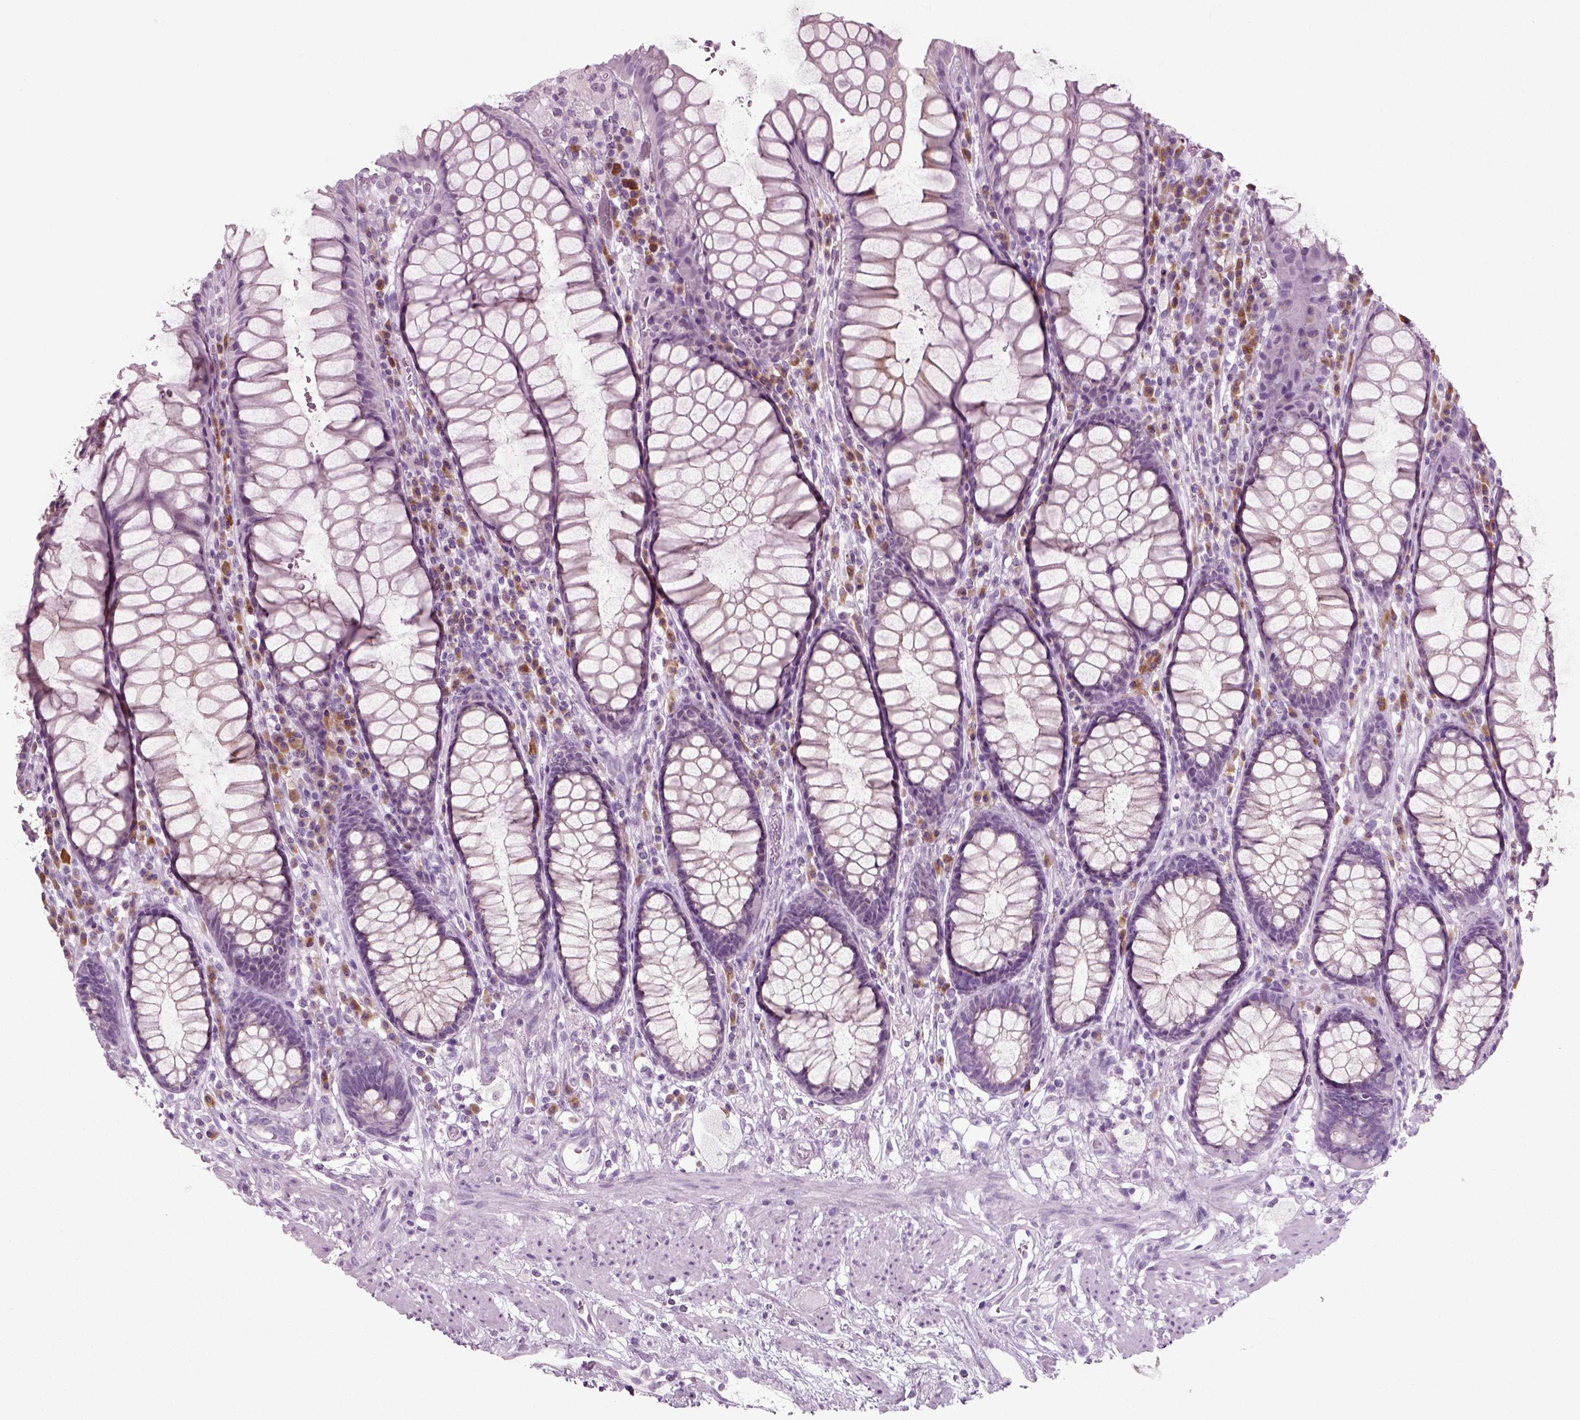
{"staining": {"intensity": "negative", "quantity": "none", "location": "none"}, "tissue": "rectum", "cell_type": "Glandular cells", "image_type": "normal", "snomed": [{"axis": "morphology", "description": "Normal tissue, NOS"}, {"axis": "topography", "description": "Rectum"}], "caption": "Immunohistochemistry (IHC) of unremarkable rectum reveals no staining in glandular cells. (DAB immunohistochemistry with hematoxylin counter stain).", "gene": "PRLH", "patient": {"sex": "female", "age": 68}}